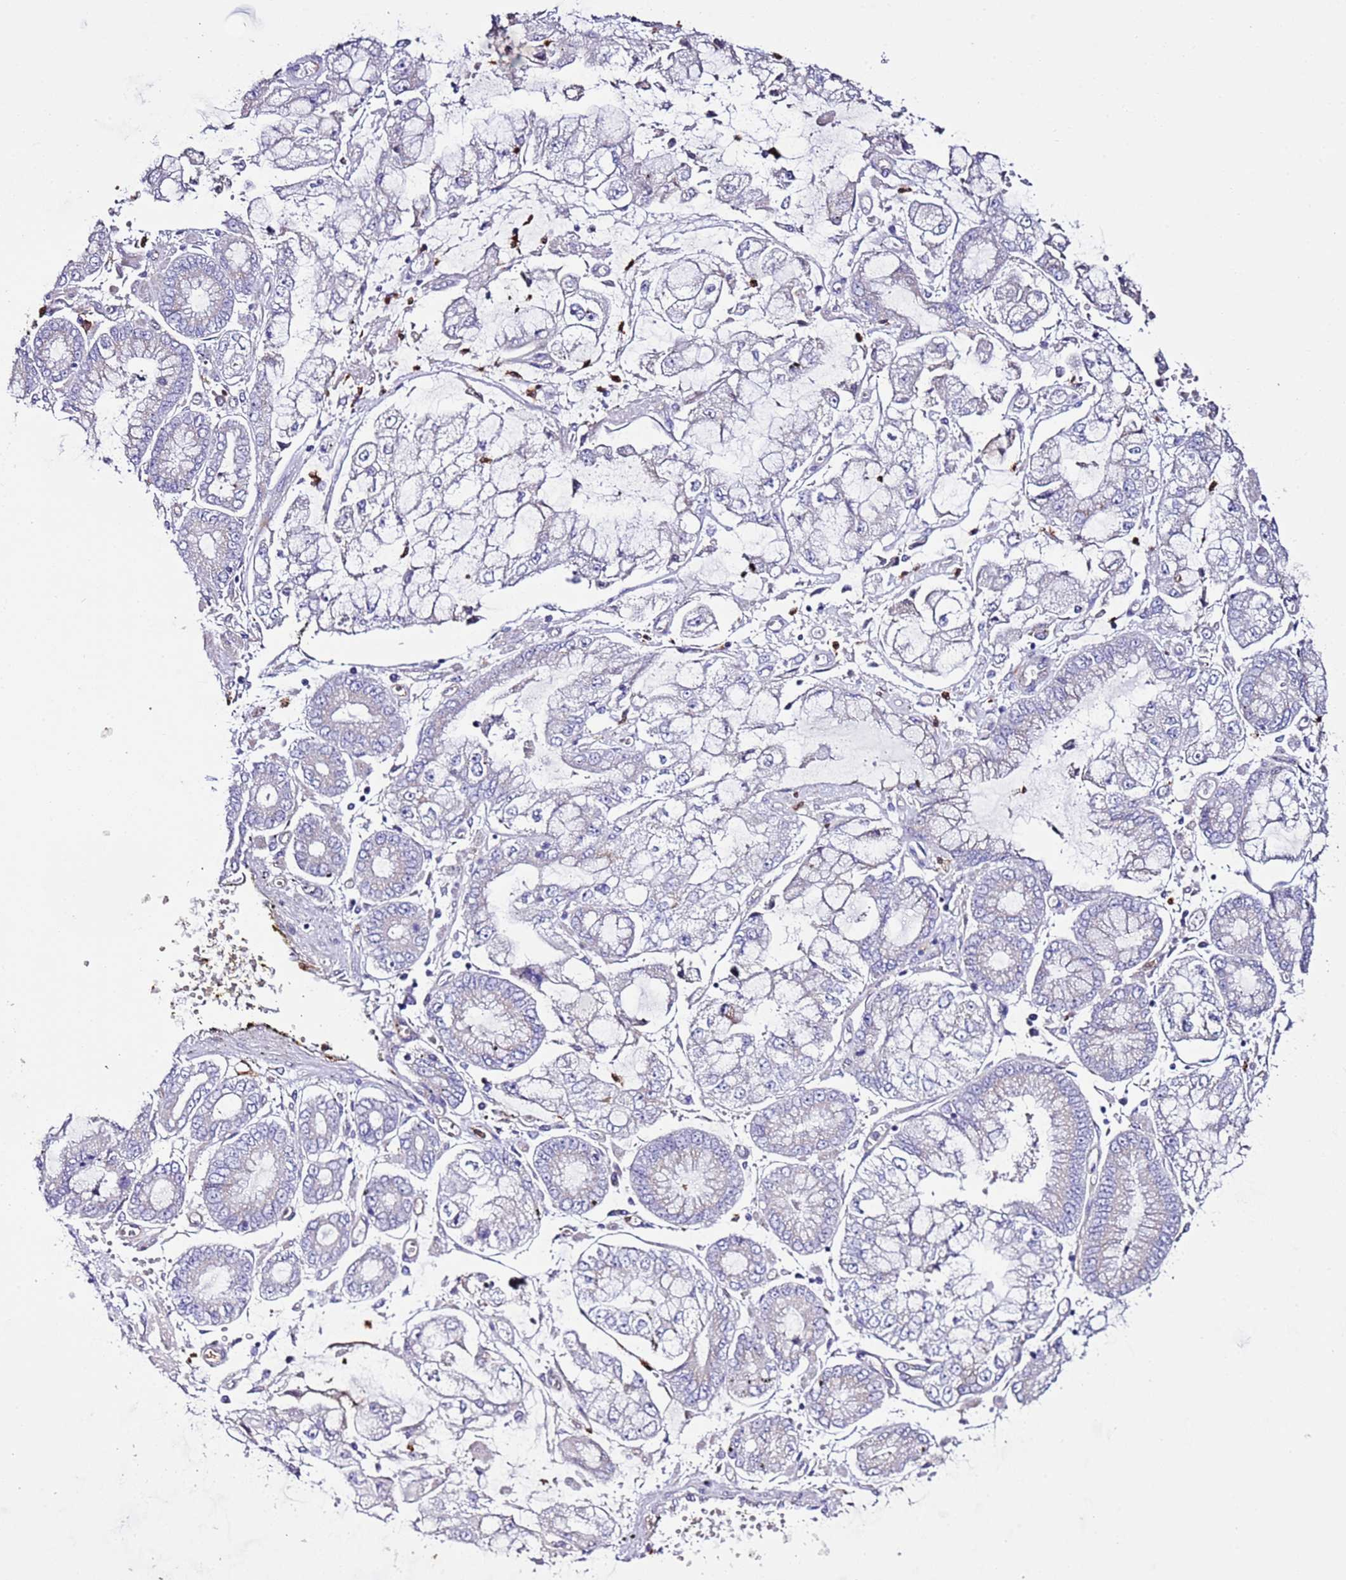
{"staining": {"intensity": "negative", "quantity": "none", "location": "none"}, "tissue": "stomach cancer", "cell_type": "Tumor cells", "image_type": "cancer", "snomed": [{"axis": "morphology", "description": "Adenocarcinoma, NOS"}, {"axis": "topography", "description": "Stomach"}], "caption": "Histopathology image shows no significant protein staining in tumor cells of stomach cancer. (Stains: DAB immunohistochemistry (IHC) with hematoxylin counter stain, Microscopy: brightfield microscopy at high magnification).", "gene": "FAM174C", "patient": {"sex": "male", "age": 76}}